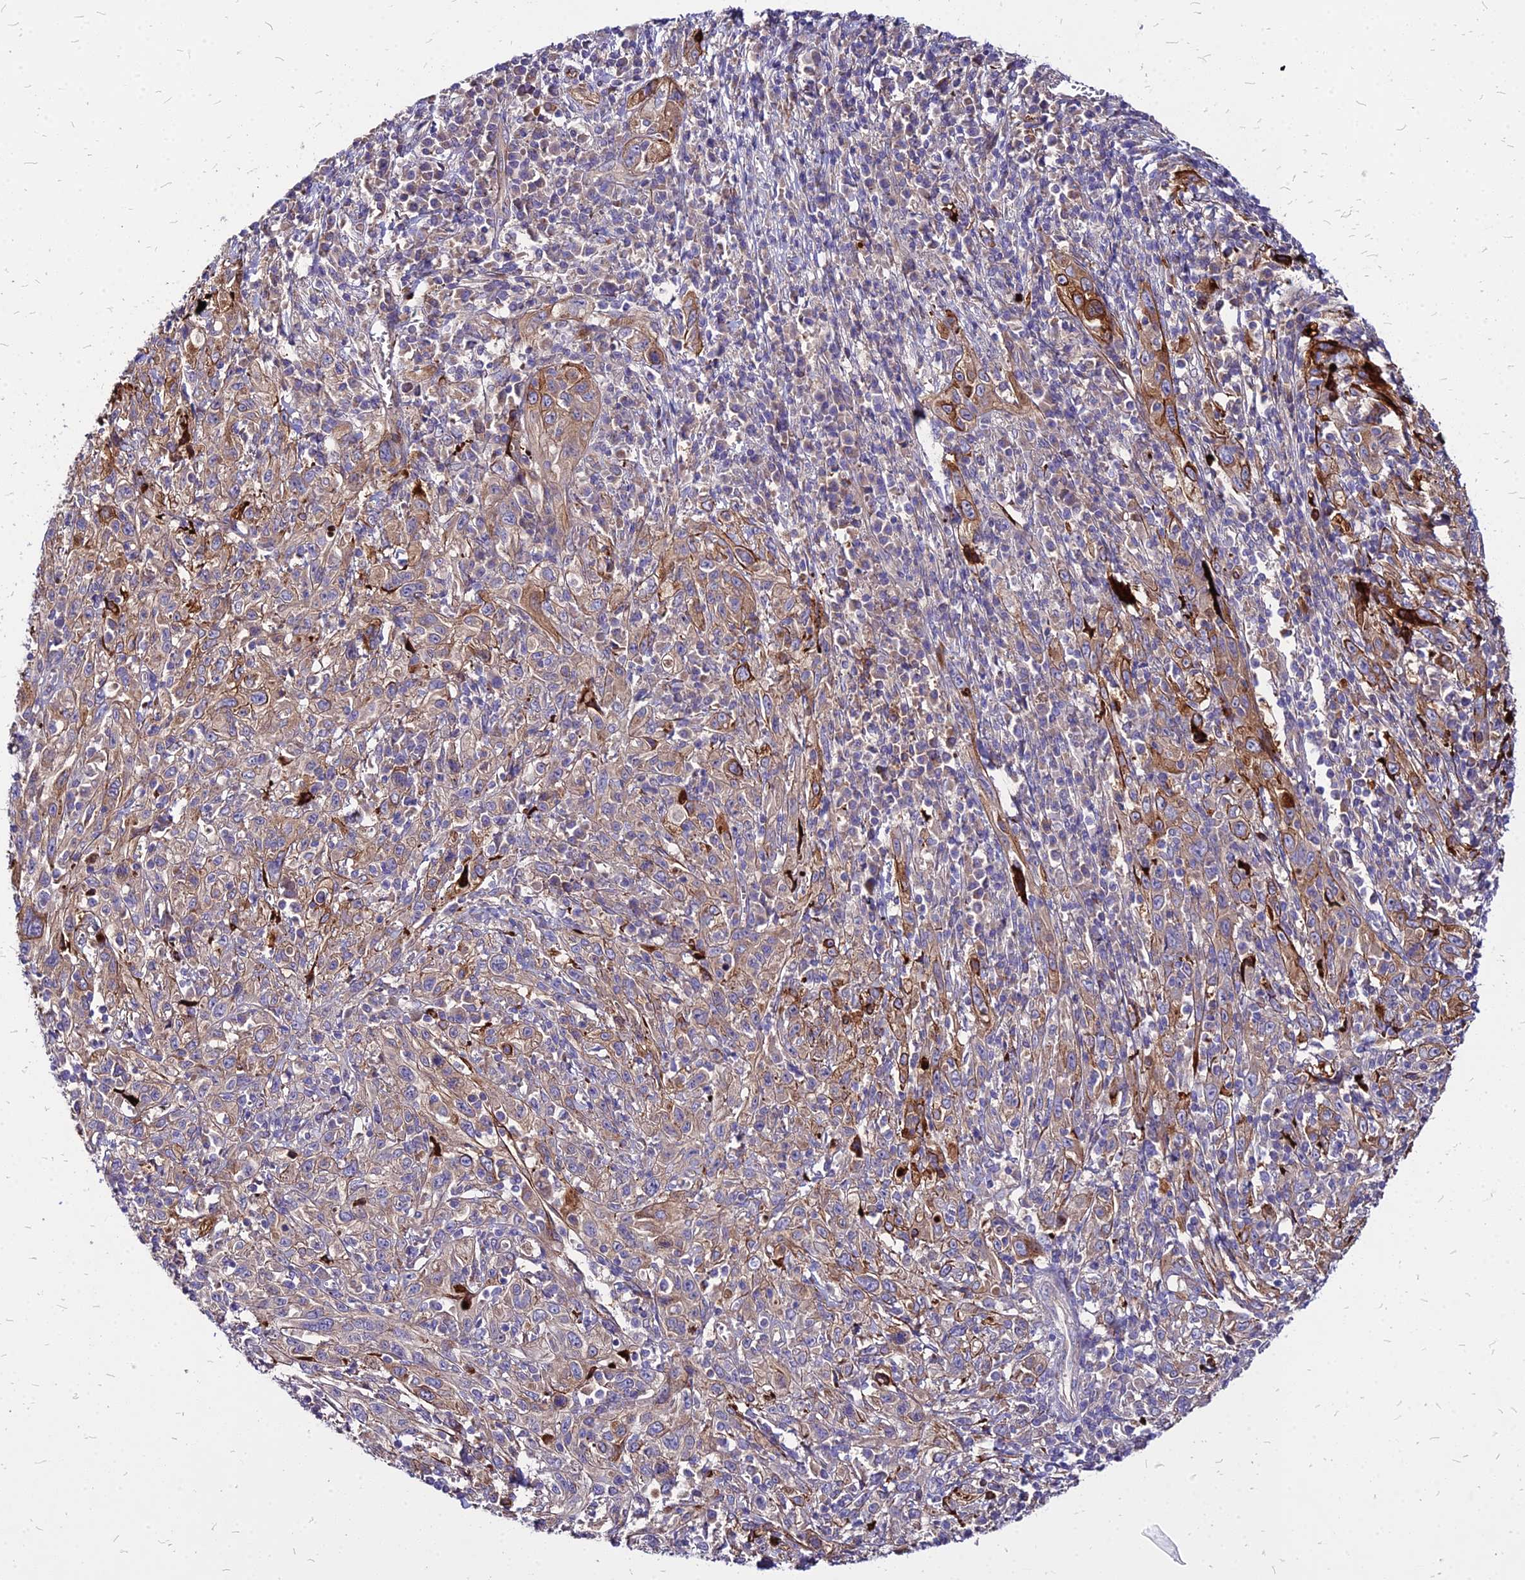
{"staining": {"intensity": "moderate", "quantity": "25%-75%", "location": "cytoplasmic/membranous"}, "tissue": "cervical cancer", "cell_type": "Tumor cells", "image_type": "cancer", "snomed": [{"axis": "morphology", "description": "Squamous cell carcinoma, NOS"}, {"axis": "topography", "description": "Cervix"}], "caption": "IHC staining of cervical squamous cell carcinoma, which displays medium levels of moderate cytoplasmic/membranous staining in approximately 25%-75% of tumor cells indicating moderate cytoplasmic/membranous protein expression. The staining was performed using DAB (brown) for protein detection and nuclei were counterstained in hematoxylin (blue).", "gene": "COMMD10", "patient": {"sex": "female", "age": 46}}